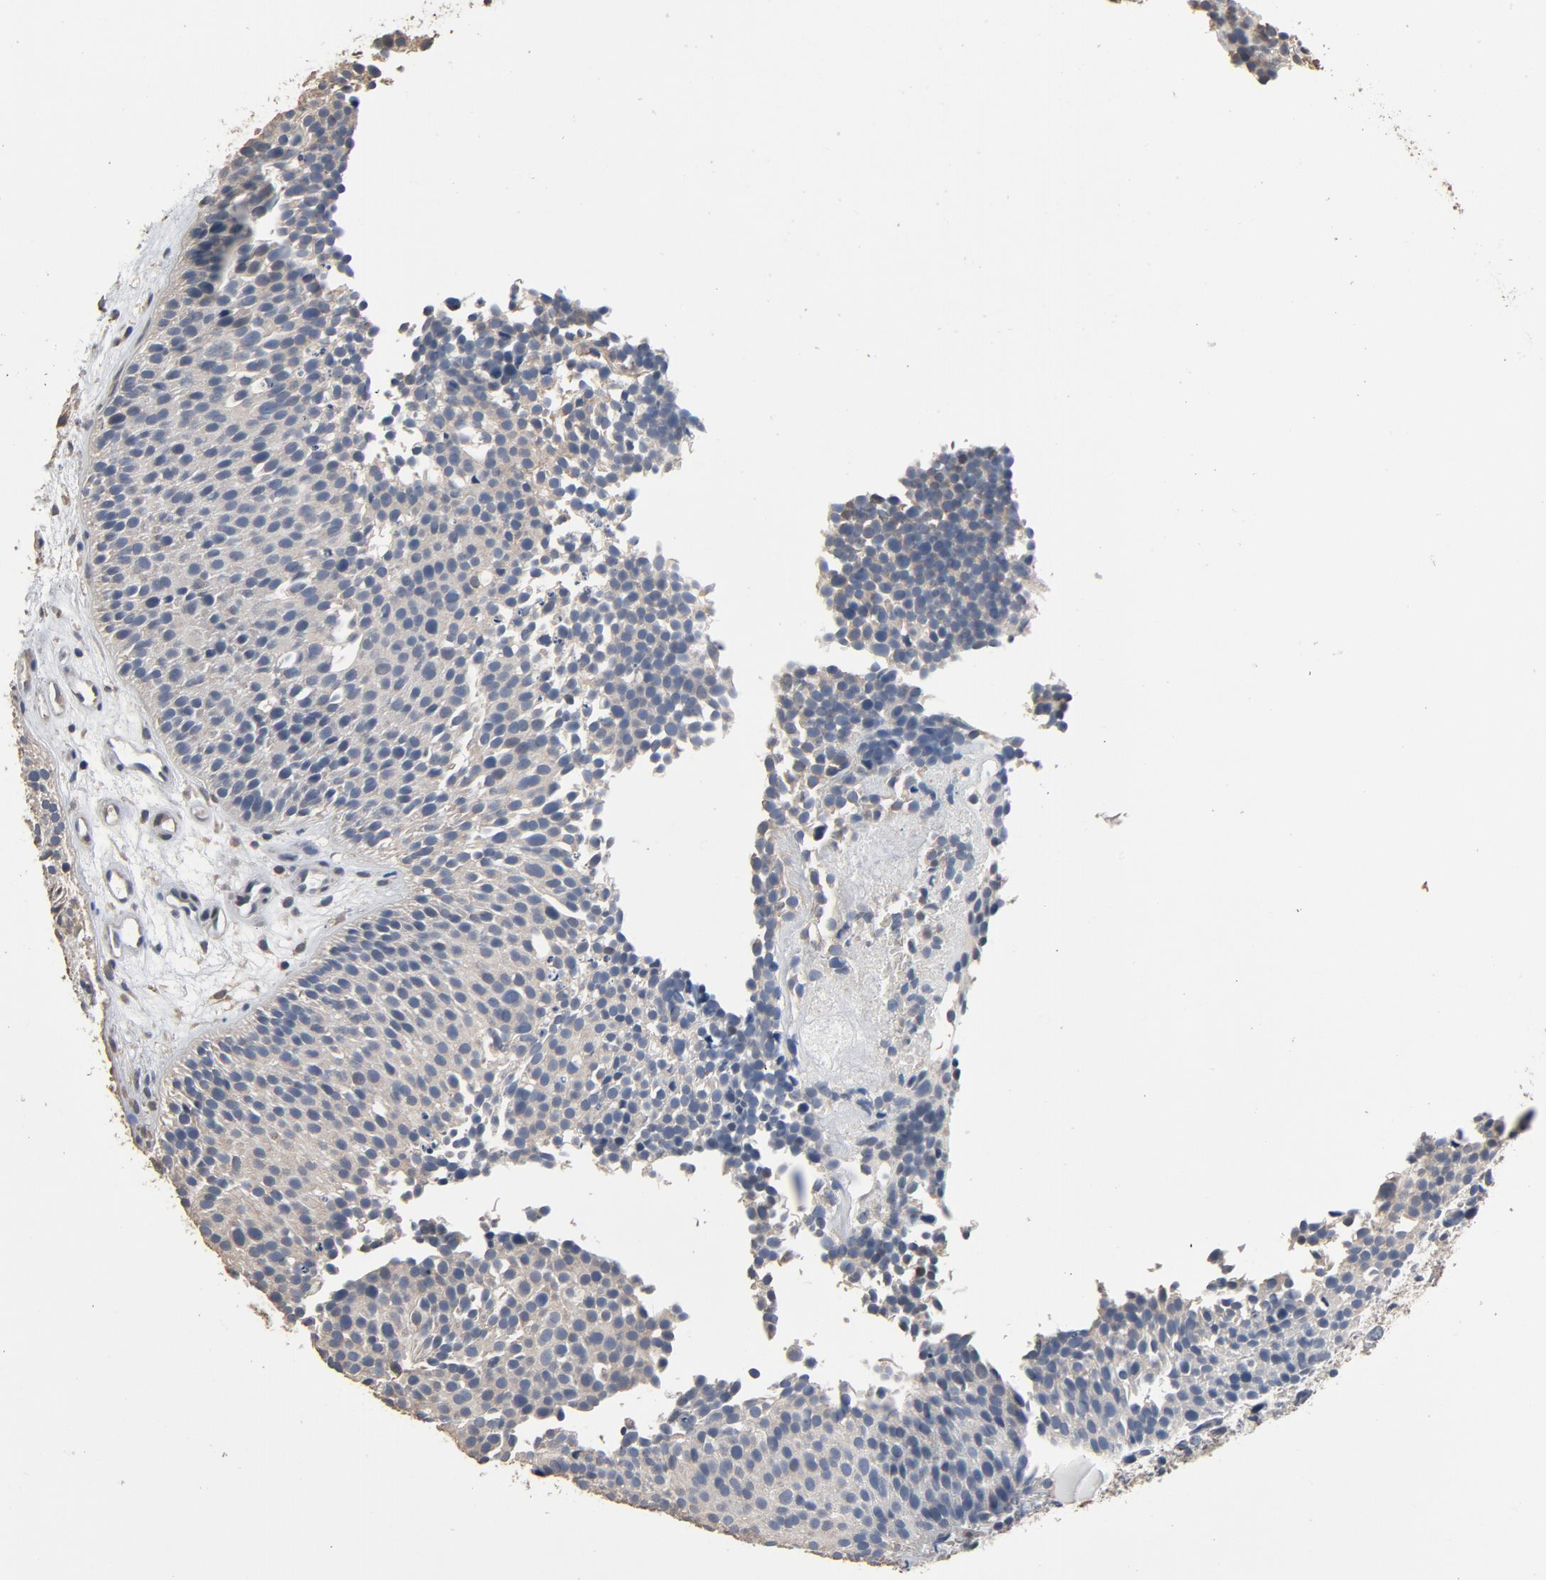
{"staining": {"intensity": "negative", "quantity": "none", "location": "none"}, "tissue": "urothelial cancer", "cell_type": "Tumor cells", "image_type": "cancer", "snomed": [{"axis": "morphology", "description": "Urothelial carcinoma, Low grade"}, {"axis": "topography", "description": "Urinary bladder"}], "caption": "Low-grade urothelial carcinoma stained for a protein using immunohistochemistry (IHC) shows no staining tumor cells.", "gene": "SOX6", "patient": {"sex": "male", "age": 85}}